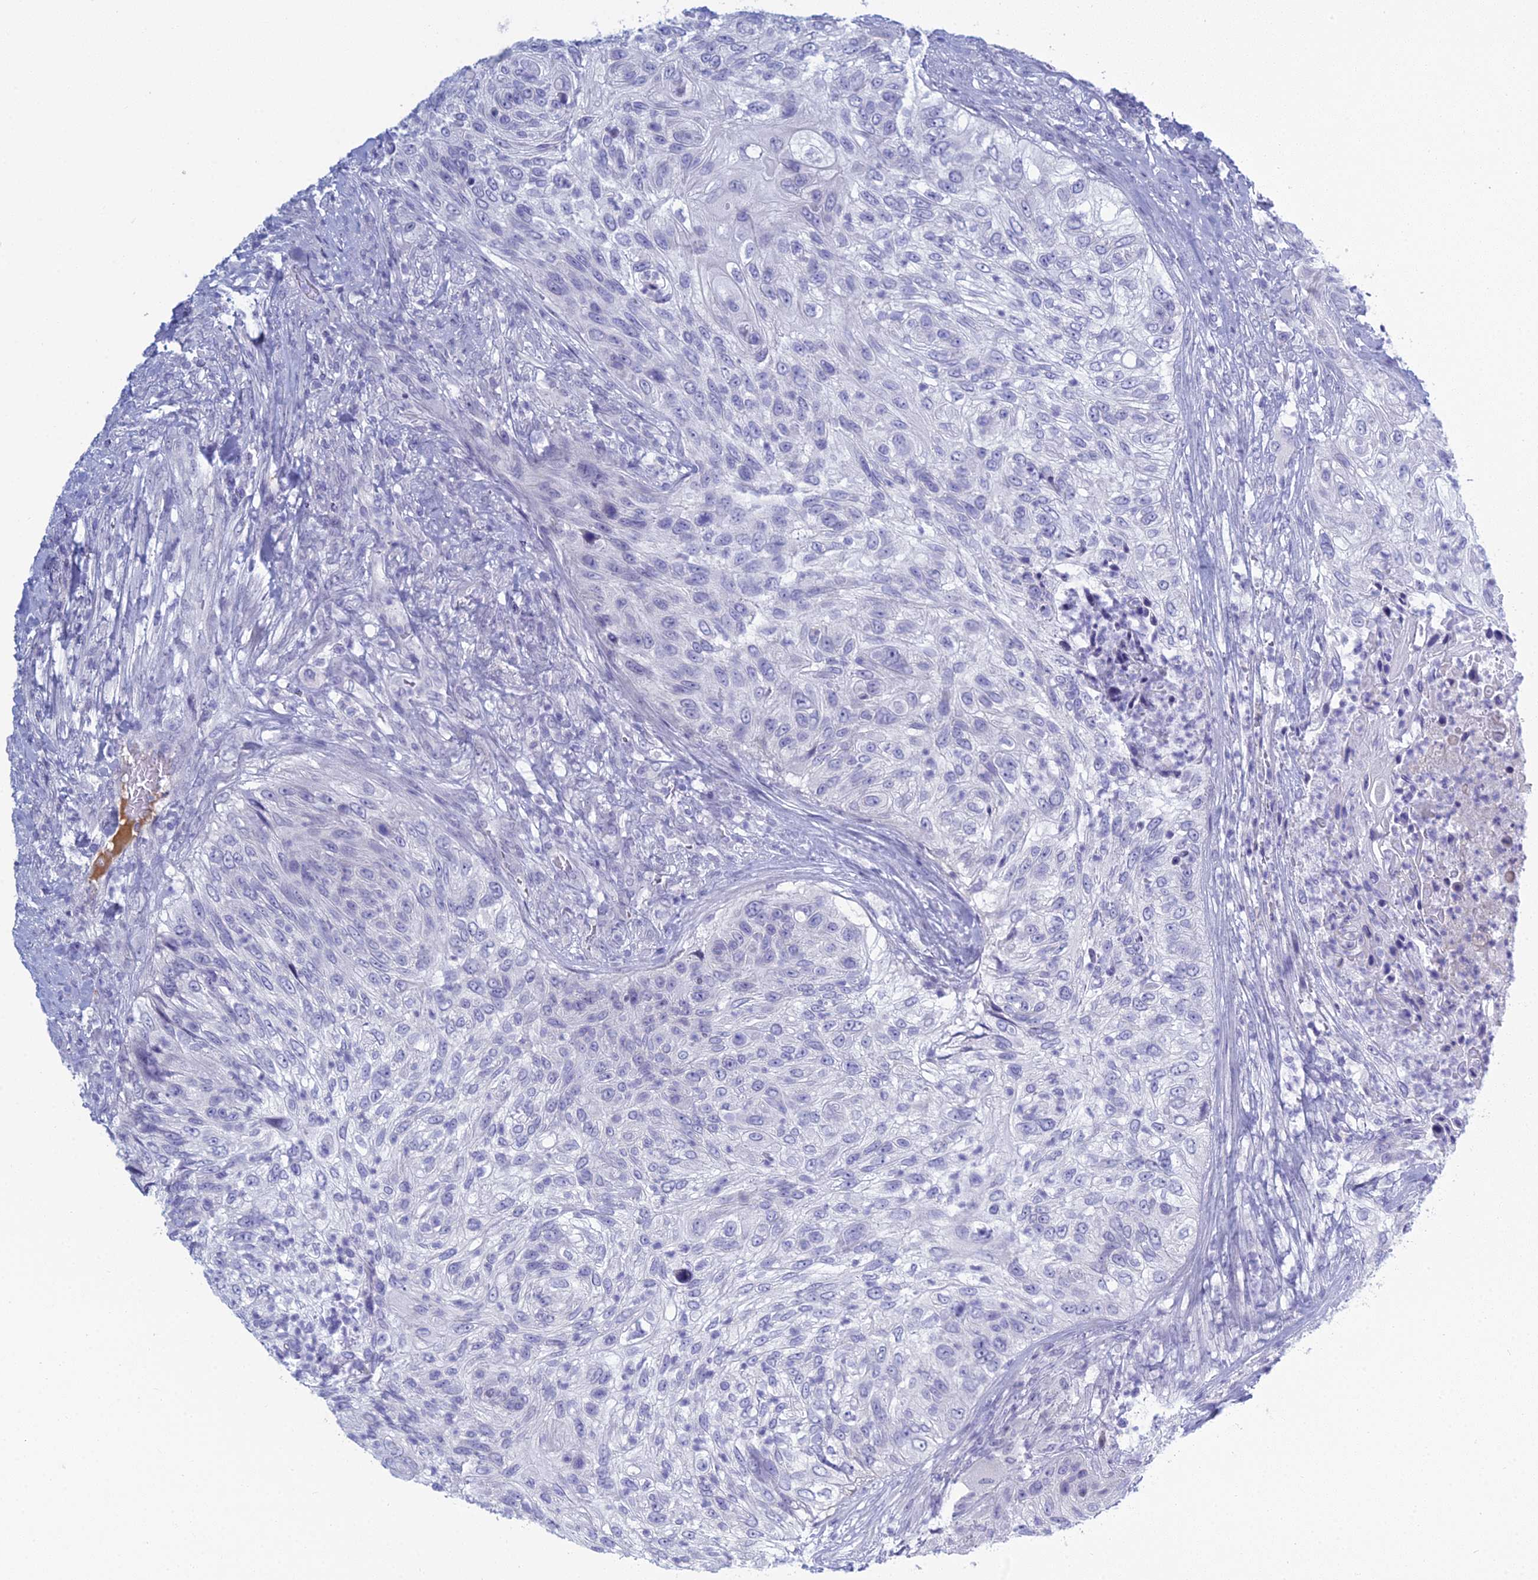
{"staining": {"intensity": "negative", "quantity": "none", "location": "none"}, "tissue": "urothelial cancer", "cell_type": "Tumor cells", "image_type": "cancer", "snomed": [{"axis": "morphology", "description": "Urothelial carcinoma, High grade"}, {"axis": "topography", "description": "Urinary bladder"}], "caption": "The histopathology image demonstrates no significant staining in tumor cells of urothelial cancer.", "gene": "MUC13", "patient": {"sex": "female", "age": 60}}